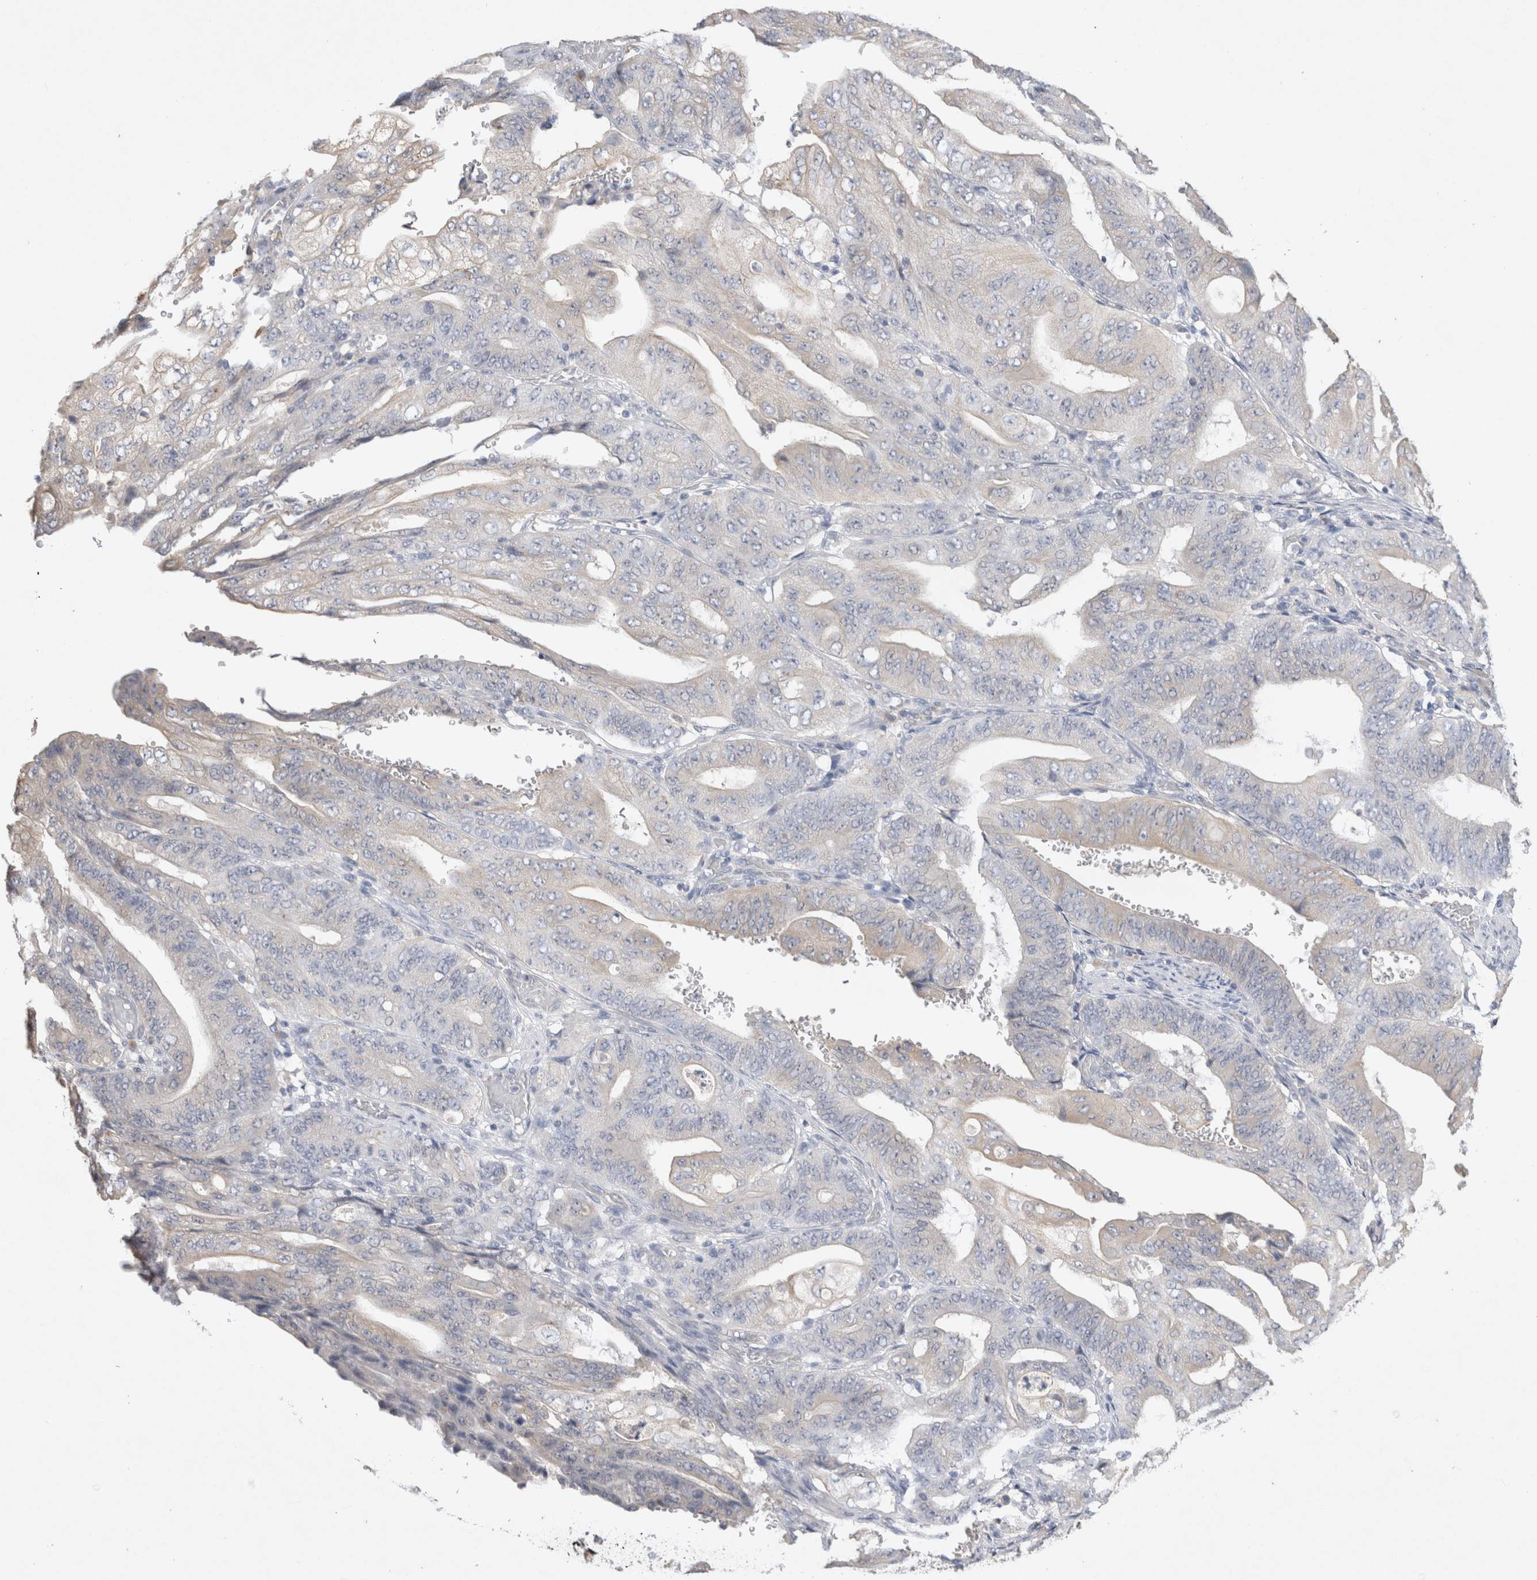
{"staining": {"intensity": "weak", "quantity": "<25%", "location": "cytoplasmic/membranous"}, "tissue": "stomach cancer", "cell_type": "Tumor cells", "image_type": "cancer", "snomed": [{"axis": "morphology", "description": "Adenocarcinoma, NOS"}, {"axis": "topography", "description": "Stomach"}], "caption": "High power microscopy image of an immunohistochemistry micrograph of stomach adenocarcinoma, revealing no significant expression in tumor cells.", "gene": "GAS1", "patient": {"sex": "female", "age": 73}}